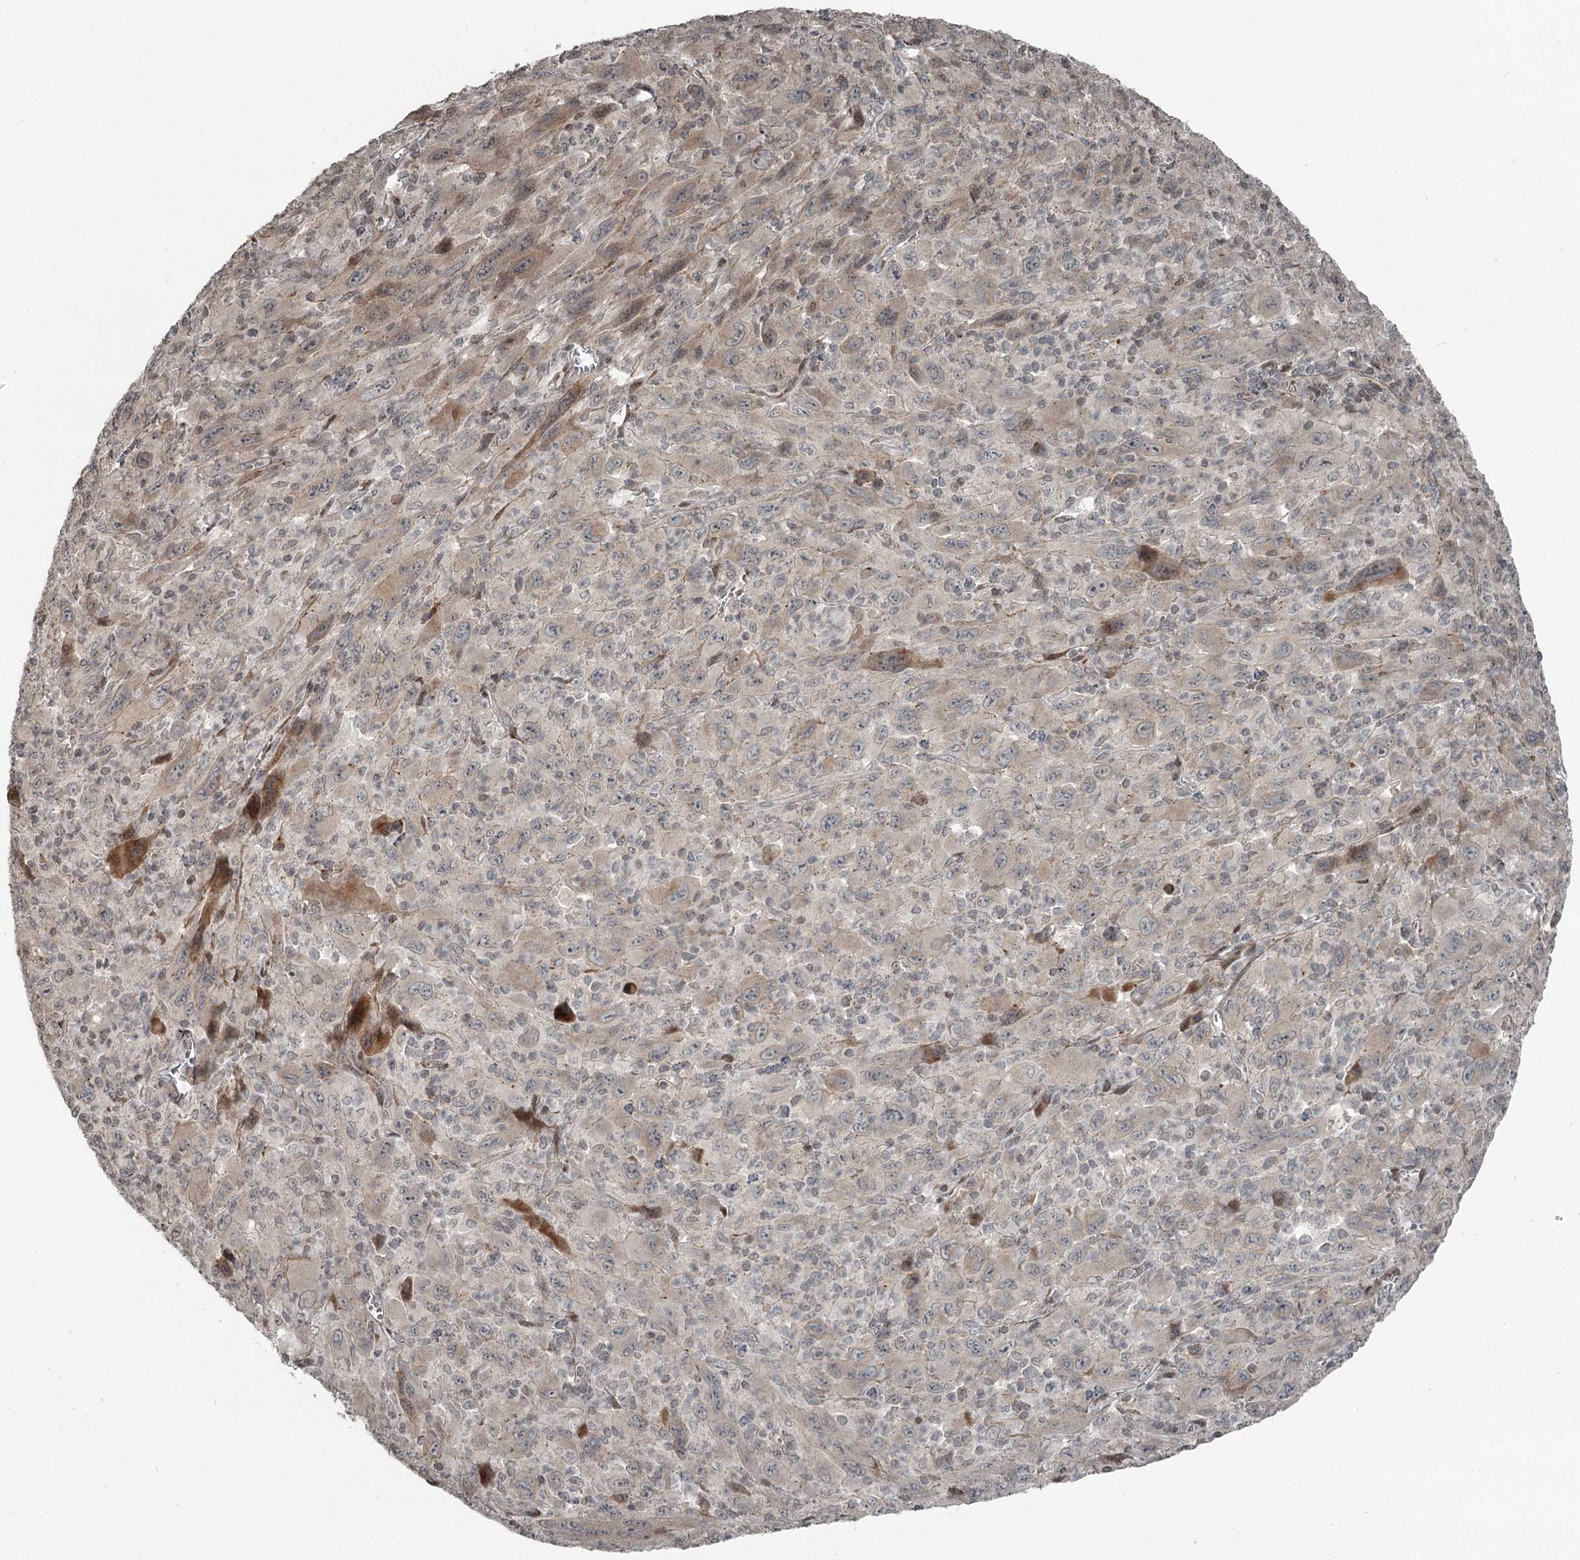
{"staining": {"intensity": "weak", "quantity": "25%-75%", "location": "cytoplasmic/membranous"}, "tissue": "melanoma", "cell_type": "Tumor cells", "image_type": "cancer", "snomed": [{"axis": "morphology", "description": "Malignant melanoma, Metastatic site"}, {"axis": "topography", "description": "Skin"}], "caption": "Protein staining by immunohistochemistry (IHC) reveals weak cytoplasmic/membranous positivity in about 25%-75% of tumor cells in malignant melanoma (metastatic site). (Stains: DAB in brown, nuclei in blue, Microscopy: brightfield microscopy at high magnification).", "gene": "RASSF8", "patient": {"sex": "female", "age": 56}}